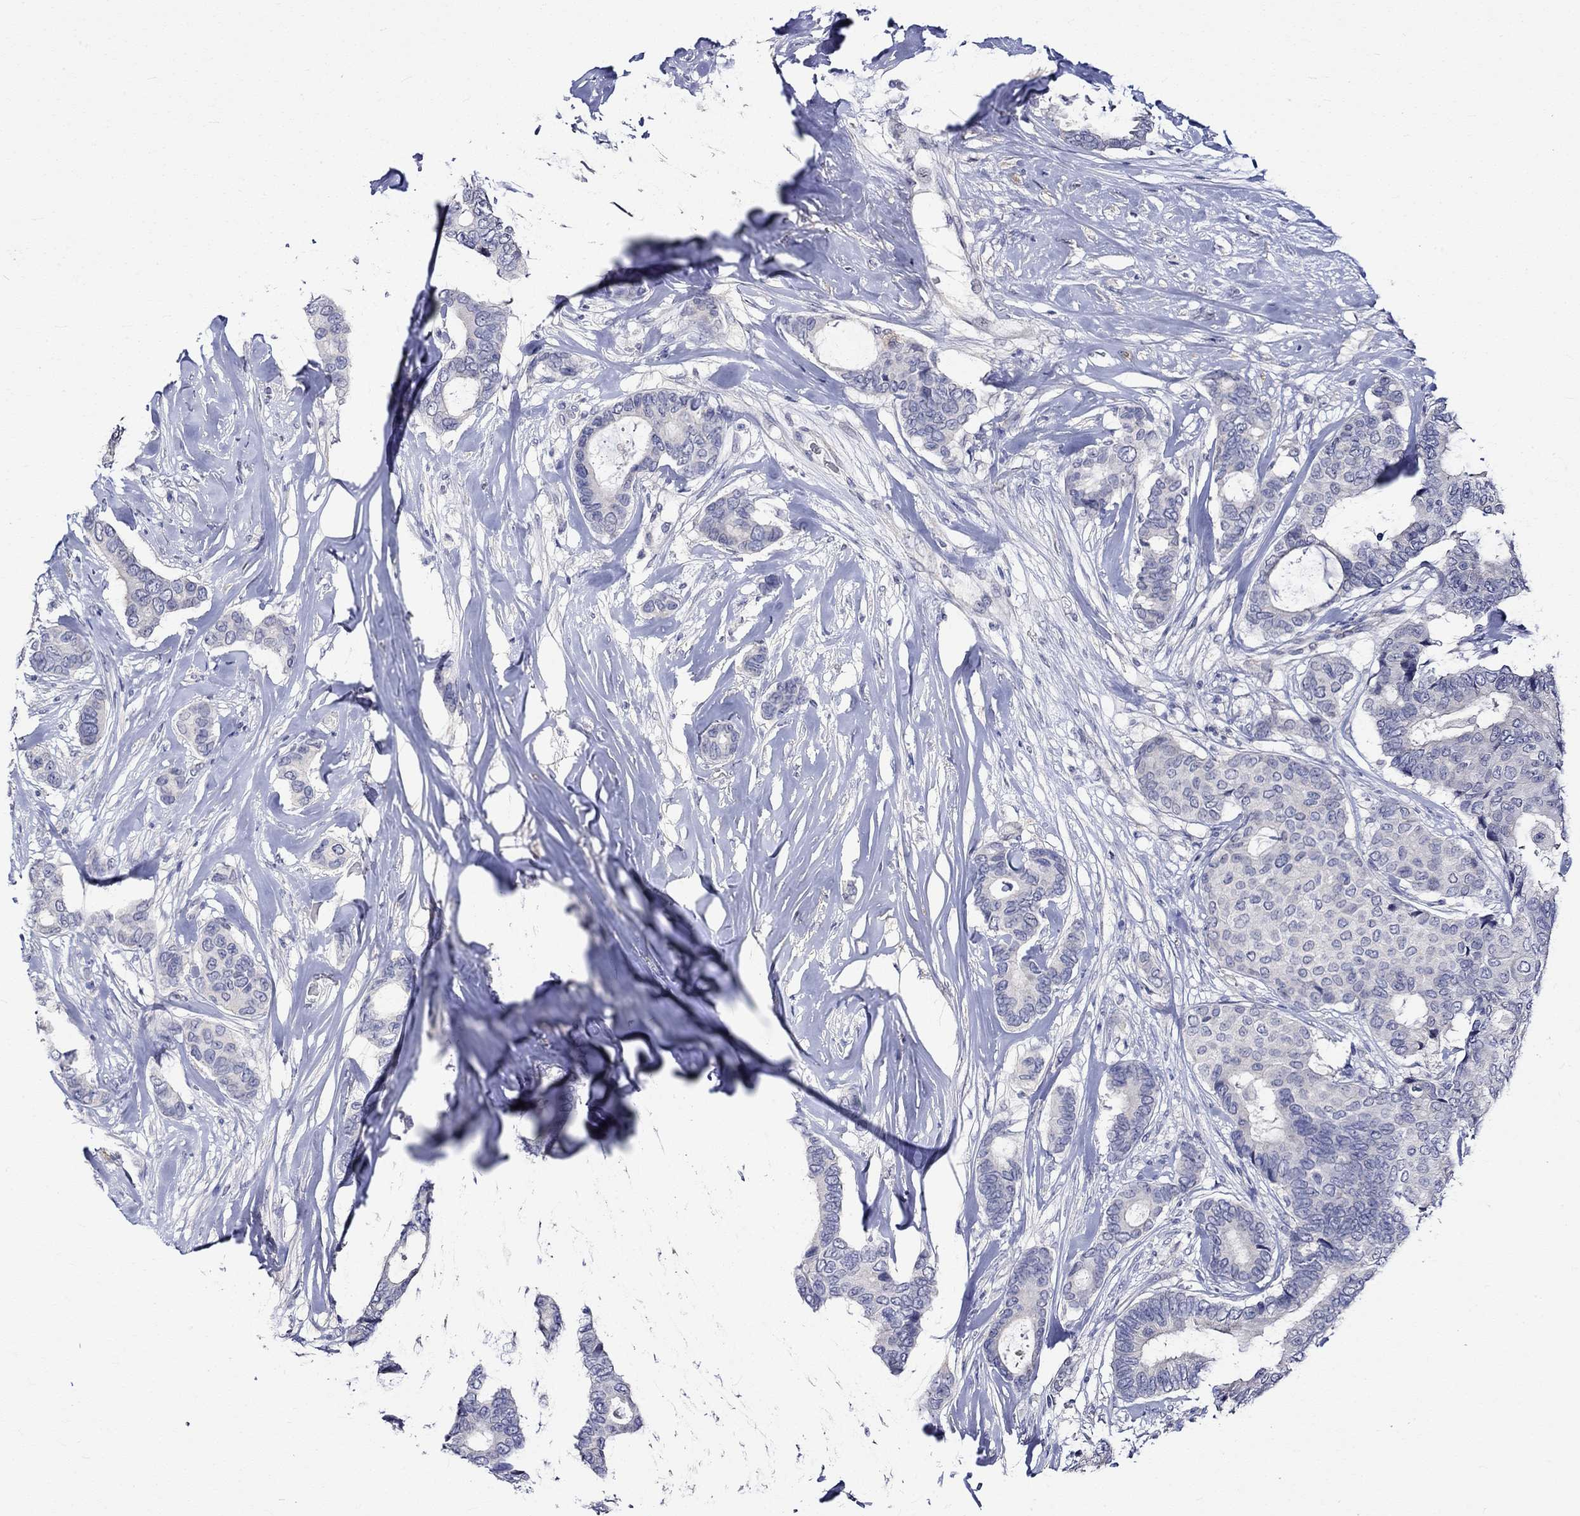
{"staining": {"intensity": "negative", "quantity": "none", "location": "none"}, "tissue": "breast cancer", "cell_type": "Tumor cells", "image_type": "cancer", "snomed": [{"axis": "morphology", "description": "Duct carcinoma"}, {"axis": "topography", "description": "Breast"}], "caption": "High power microscopy image of an immunohistochemistry (IHC) micrograph of intraductal carcinoma (breast), revealing no significant staining in tumor cells.", "gene": "CRYAB", "patient": {"sex": "female", "age": 75}}